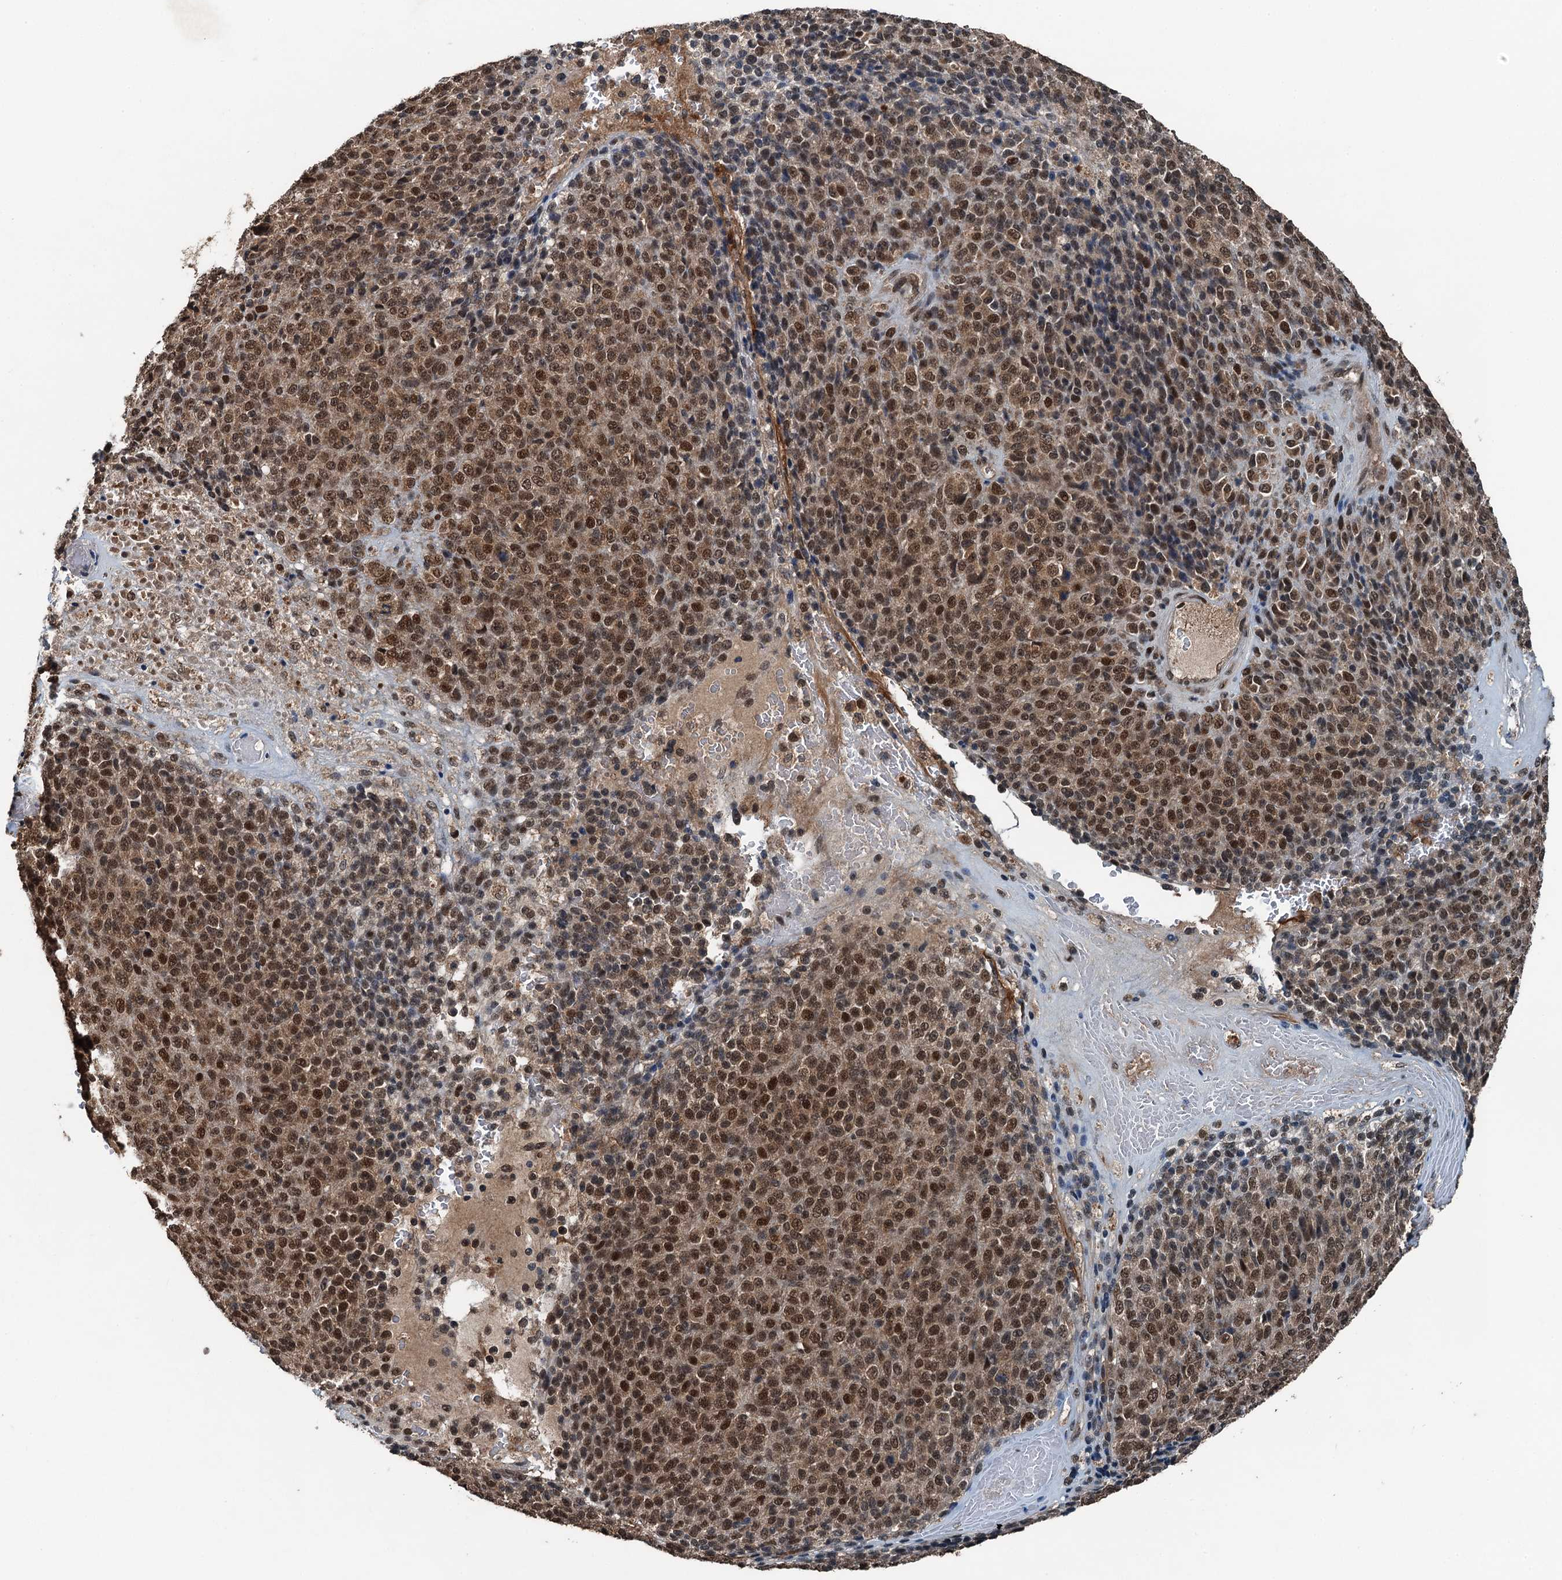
{"staining": {"intensity": "moderate", "quantity": ">75%", "location": "cytoplasmic/membranous,nuclear"}, "tissue": "melanoma", "cell_type": "Tumor cells", "image_type": "cancer", "snomed": [{"axis": "morphology", "description": "Malignant melanoma, Metastatic site"}, {"axis": "topography", "description": "Brain"}], "caption": "Moderate cytoplasmic/membranous and nuclear positivity is seen in approximately >75% of tumor cells in melanoma.", "gene": "UBXN6", "patient": {"sex": "female", "age": 56}}